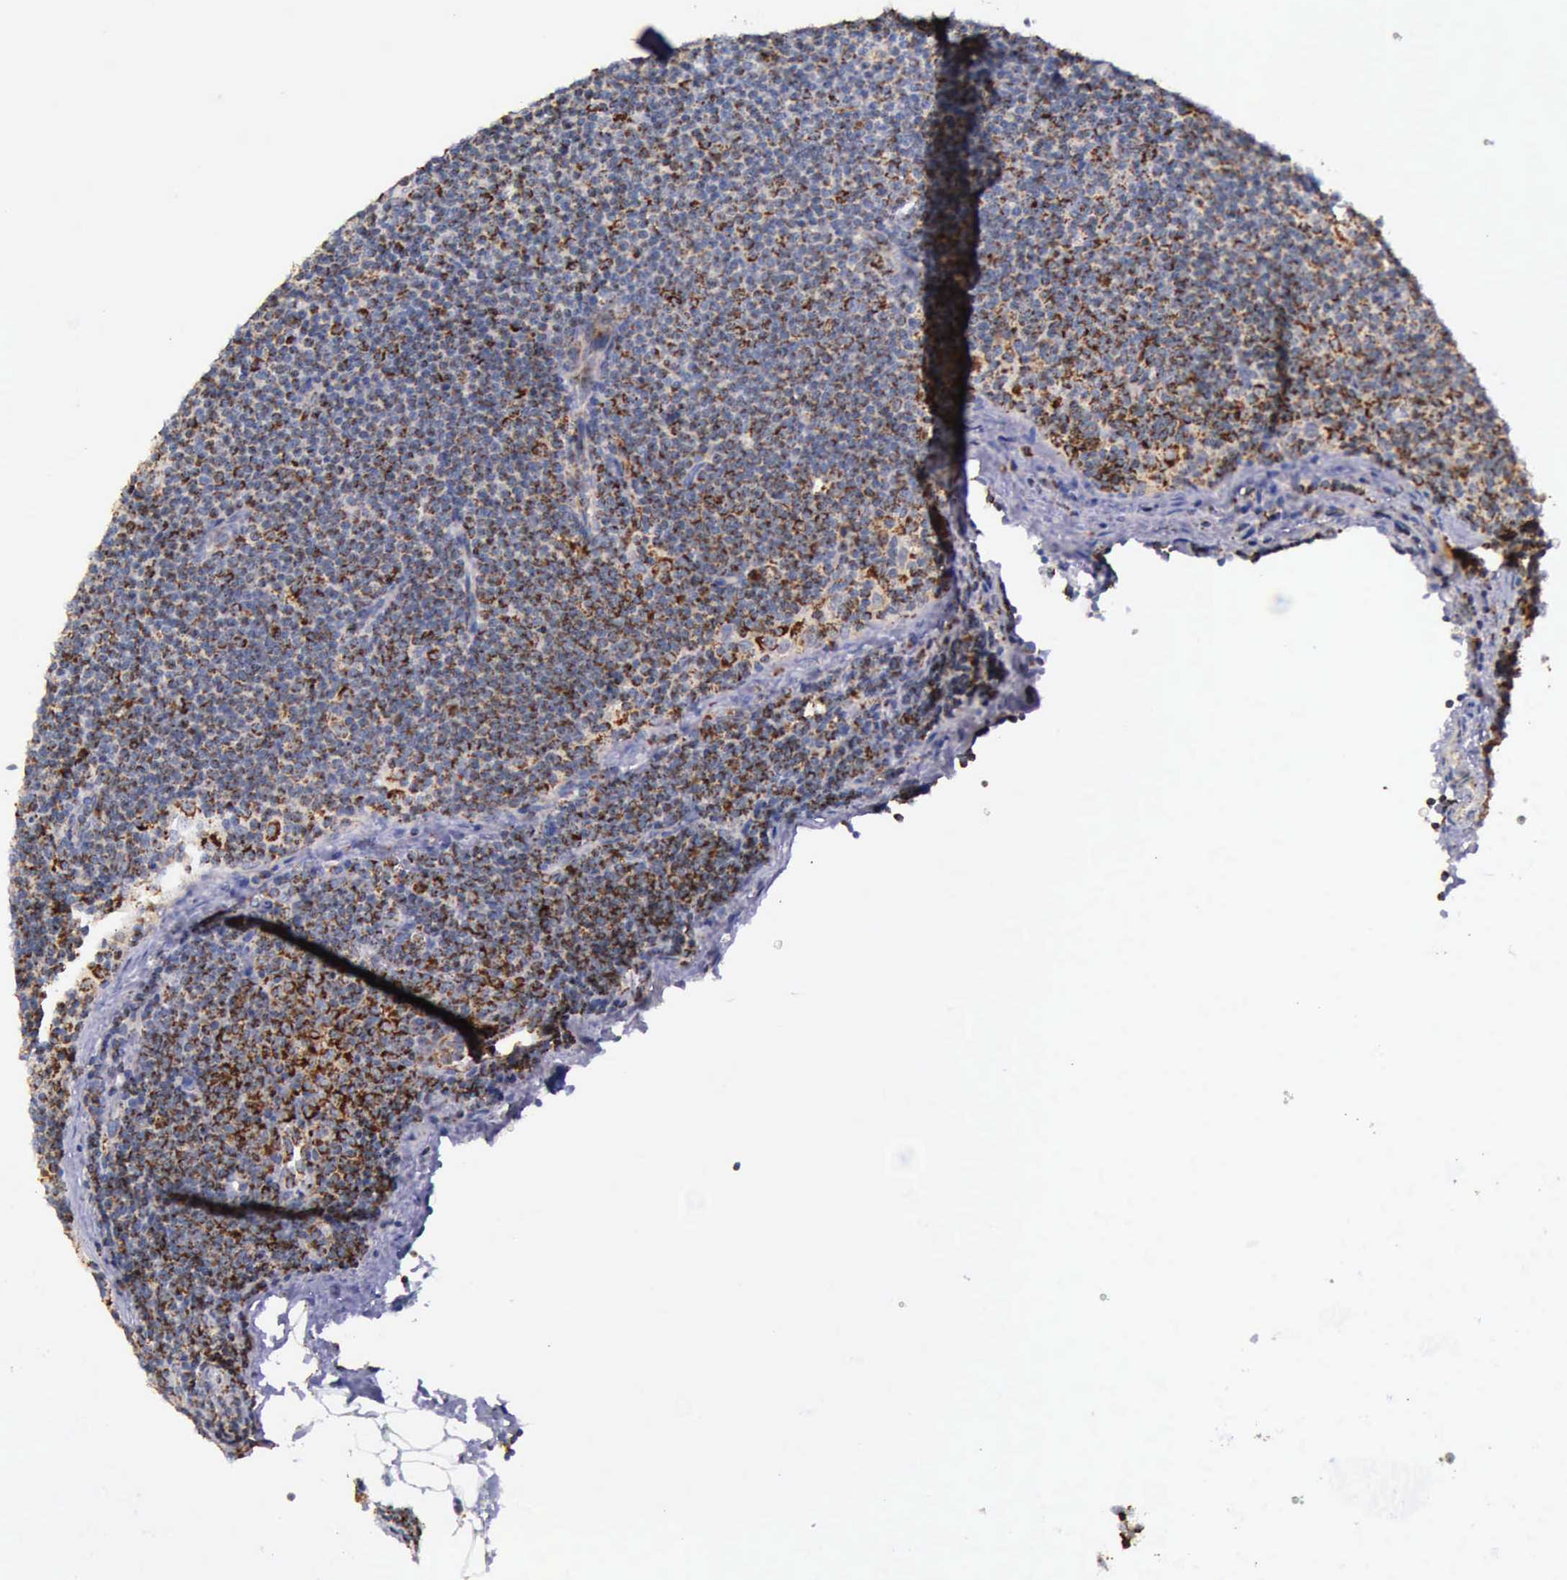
{"staining": {"intensity": "moderate", "quantity": ">75%", "location": "cytoplasmic/membranous"}, "tissue": "lymphoma", "cell_type": "Tumor cells", "image_type": "cancer", "snomed": [{"axis": "morphology", "description": "Malignant lymphoma, non-Hodgkin's type, Low grade"}, {"axis": "topography", "description": "Lymph node"}], "caption": "Immunohistochemistry photomicrograph of lymphoma stained for a protein (brown), which demonstrates medium levels of moderate cytoplasmic/membranous positivity in about >75% of tumor cells.", "gene": "TXN2", "patient": {"sex": "female", "age": 69}}